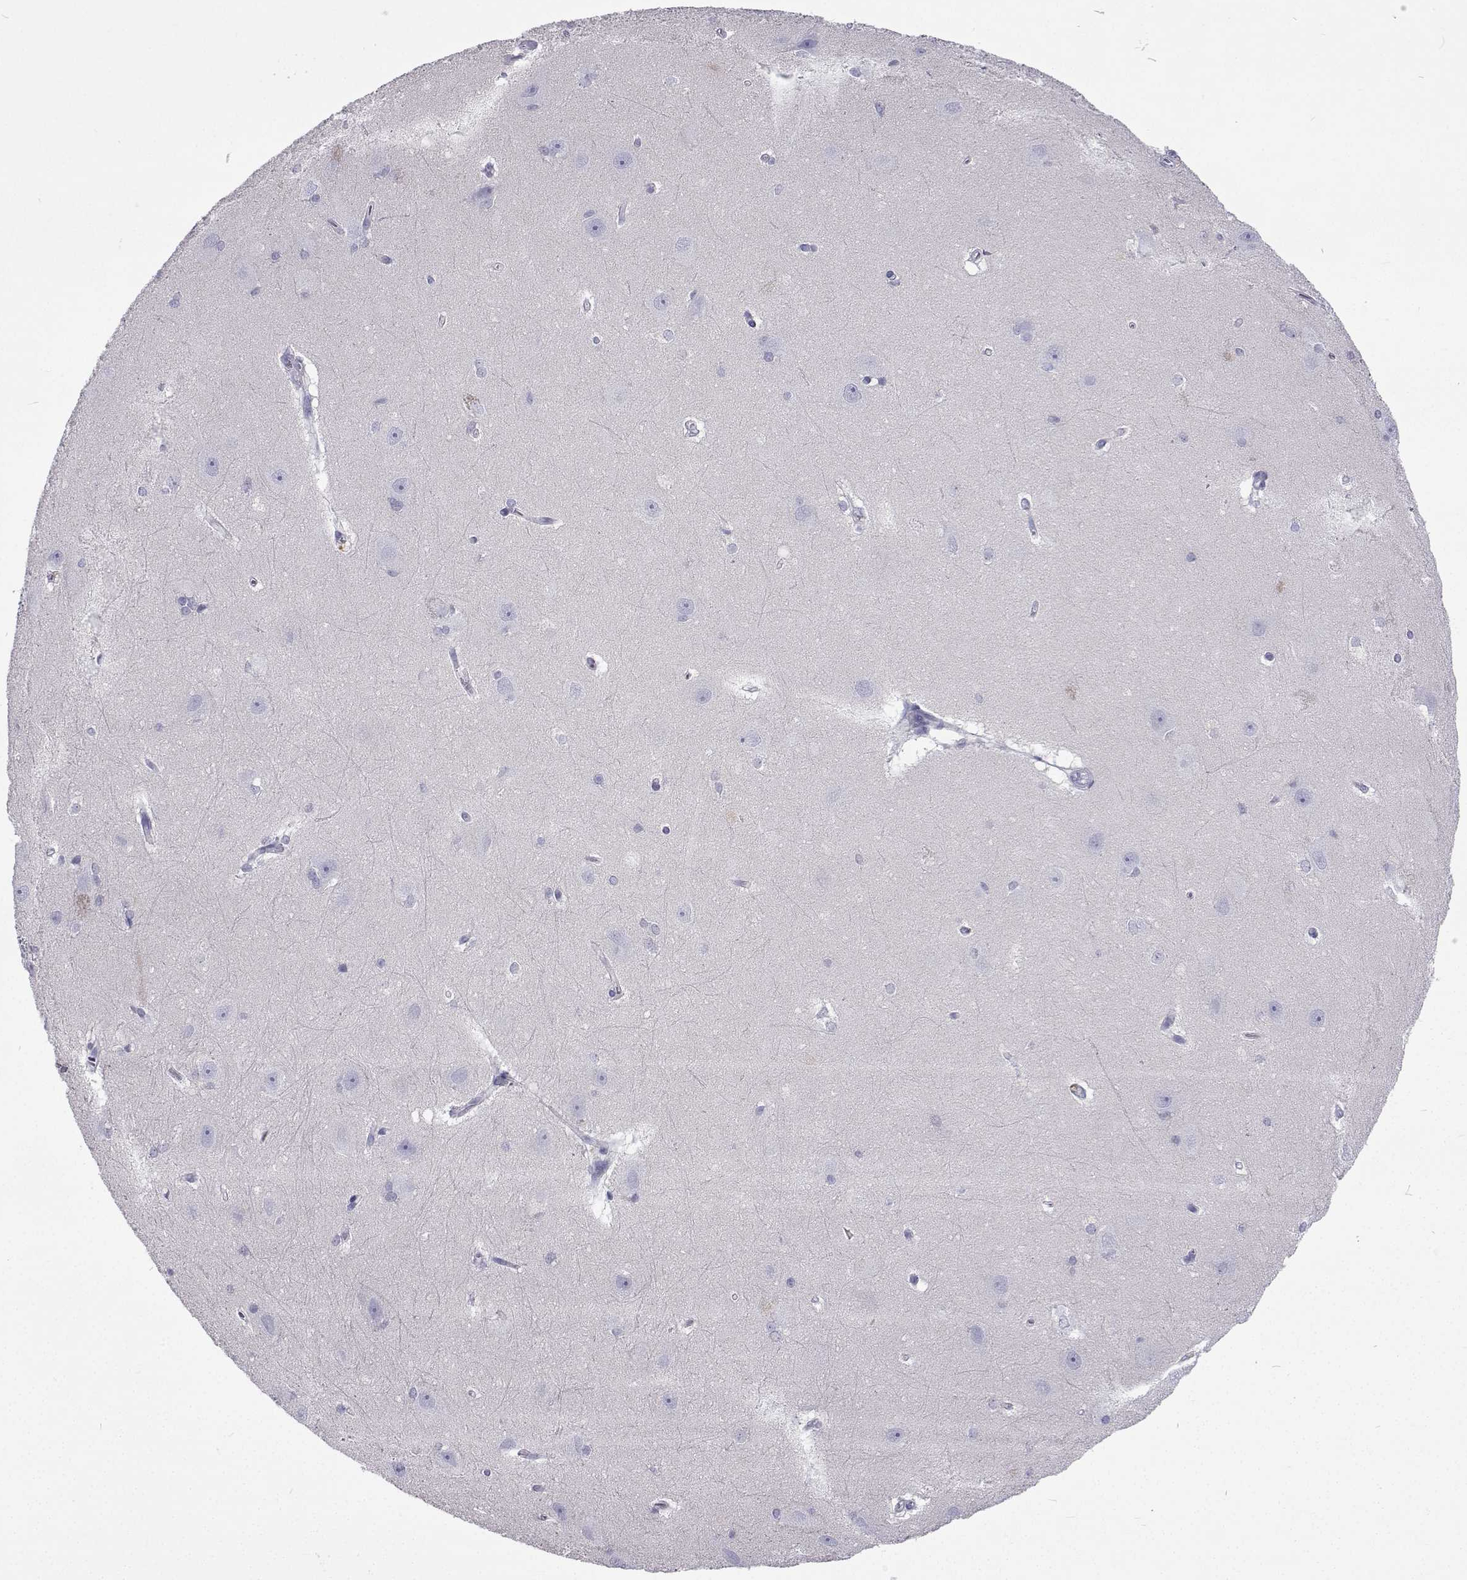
{"staining": {"intensity": "negative", "quantity": "none", "location": "none"}, "tissue": "hippocampus", "cell_type": "Glial cells", "image_type": "normal", "snomed": [{"axis": "morphology", "description": "Normal tissue, NOS"}, {"axis": "topography", "description": "Cerebral cortex"}, {"axis": "topography", "description": "Hippocampus"}], "caption": "There is no significant positivity in glial cells of hippocampus. Brightfield microscopy of IHC stained with DAB (3,3'-diaminobenzidine) (brown) and hematoxylin (blue), captured at high magnification.", "gene": "GALM", "patient": {"sex": "female", "age": 19}}